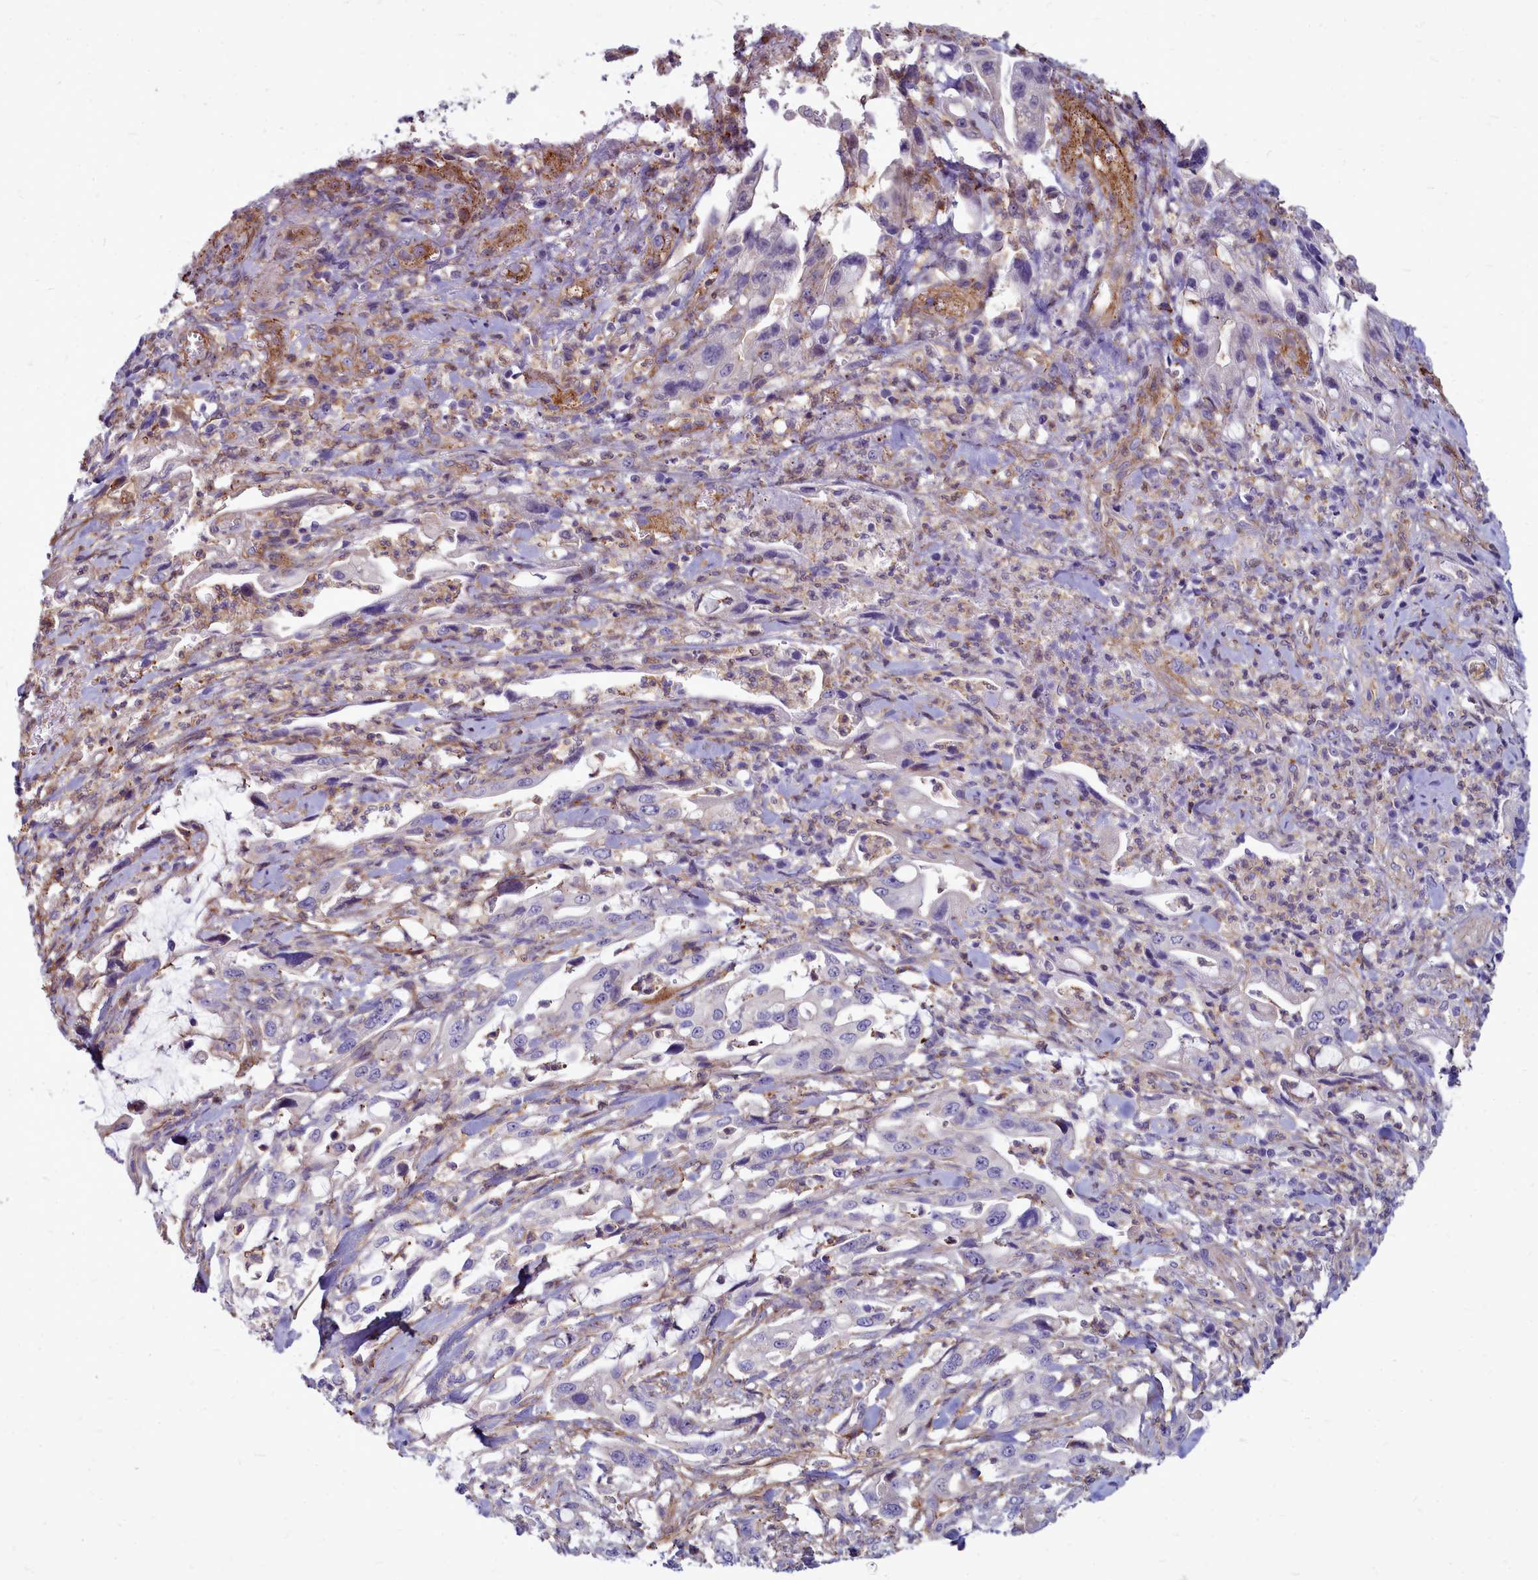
{"staining": {"intensity": "weak", "quantity": "25%-75%", "location": "cytoplasmic/membranous"}, "tissue": "pancreatic cancer", "cell_type": "Tumor cells", "image_type": "cancer", "snomed": [{"axis": "morphology", "description": "Adenocarcinoma, NOS"}, {"axis": "topography", "description": "Pancreas"}], "caption": "High-power microscopy captured an immunohistochemistry (IHC) histopathology image of pancreatic cancer, revealing weak cytoplasmic/membranous staining in approximately 25%-75% of tumor cells.", "gene": "TTC5", "patient": {"sex": "female", "age": 61}}